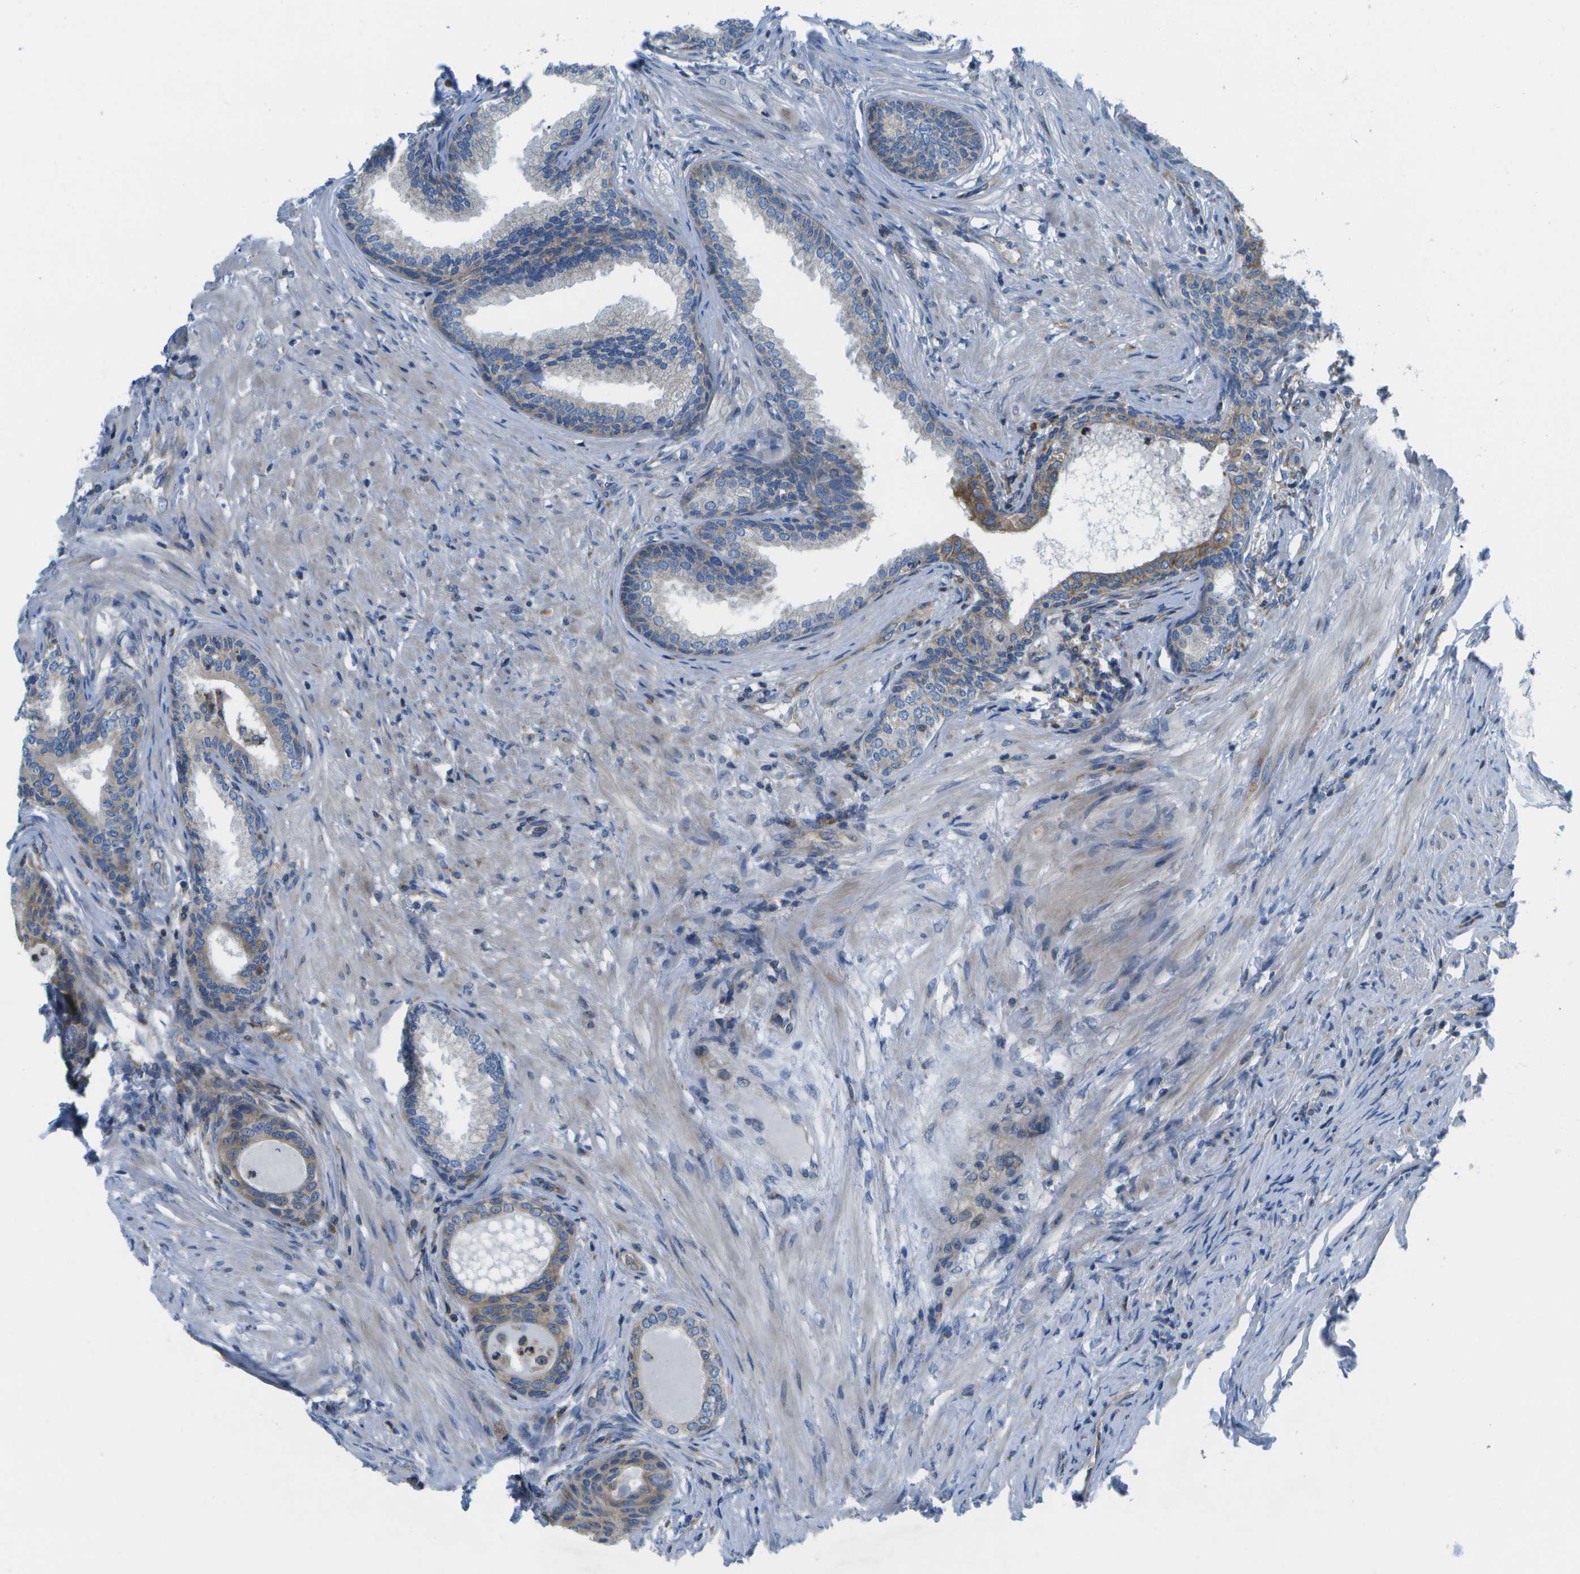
{"staining": {"intensity": "moderate", "quantity": "<25%", "location": "cytoplasmic/membranous"}, "tissue": "prostate", "cell_type": "Glandular cells", "image_type": "normal", "snomed": [{"axis": "morphology", "description": "Normal tissue, NOS"}, {"axis": "topography", "description": "Prostate"}], "caption": "The photomicrograph shows immunohistochemical staining of normal prostate. There is moderate cytoplasmic/membranous positivity is present in about <25% of glandular cells.", "gene": "GDF5", "patient": {"sex": "male", "age": 76}}